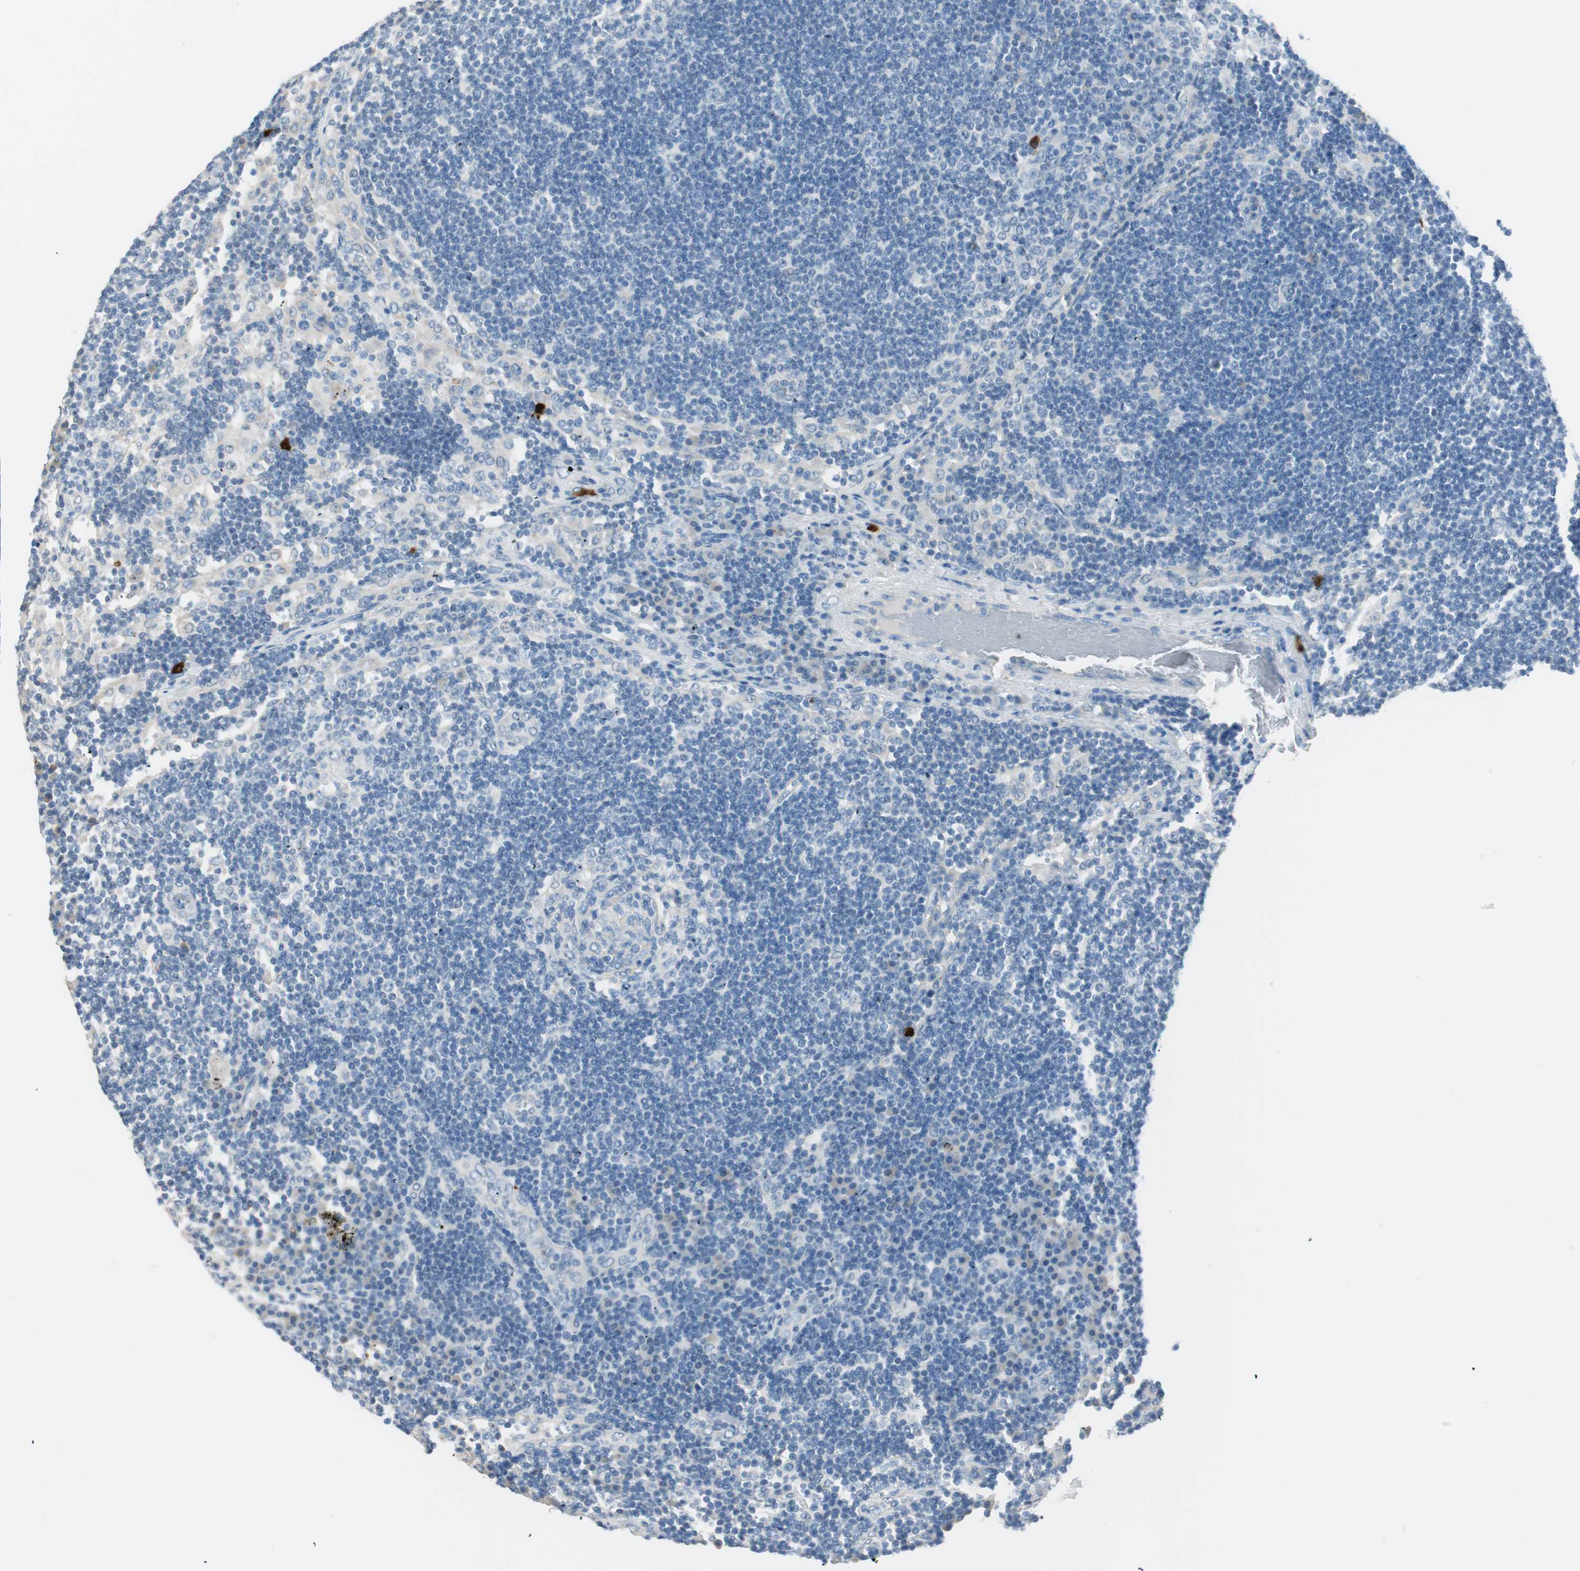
{"staining": {"intensity": "negative", "quantity": "none", "location": "none"}, "tissue": "lymph node", "cell_type": "Germinal center cells", "image_type": "normal", "snomed": [{"axis": "morphology", "description": "Normal tissue, NOS"}, {"axis": "morphology", "description": "Squamous cell carcinoma, metastatic, NOS"}, {"axis": "topography", "description": "Lymph node"}], "caption": "High magnification brightfield microscopy of unremarkable lymph node stained with DAB (3,3'-diaminobenzidine) (brown) and counterstained with hematoxylin (blue): germinal center cells show no significant staining.", "gene": "HPGD", "patient": {"sex": "female", "age": 53}}